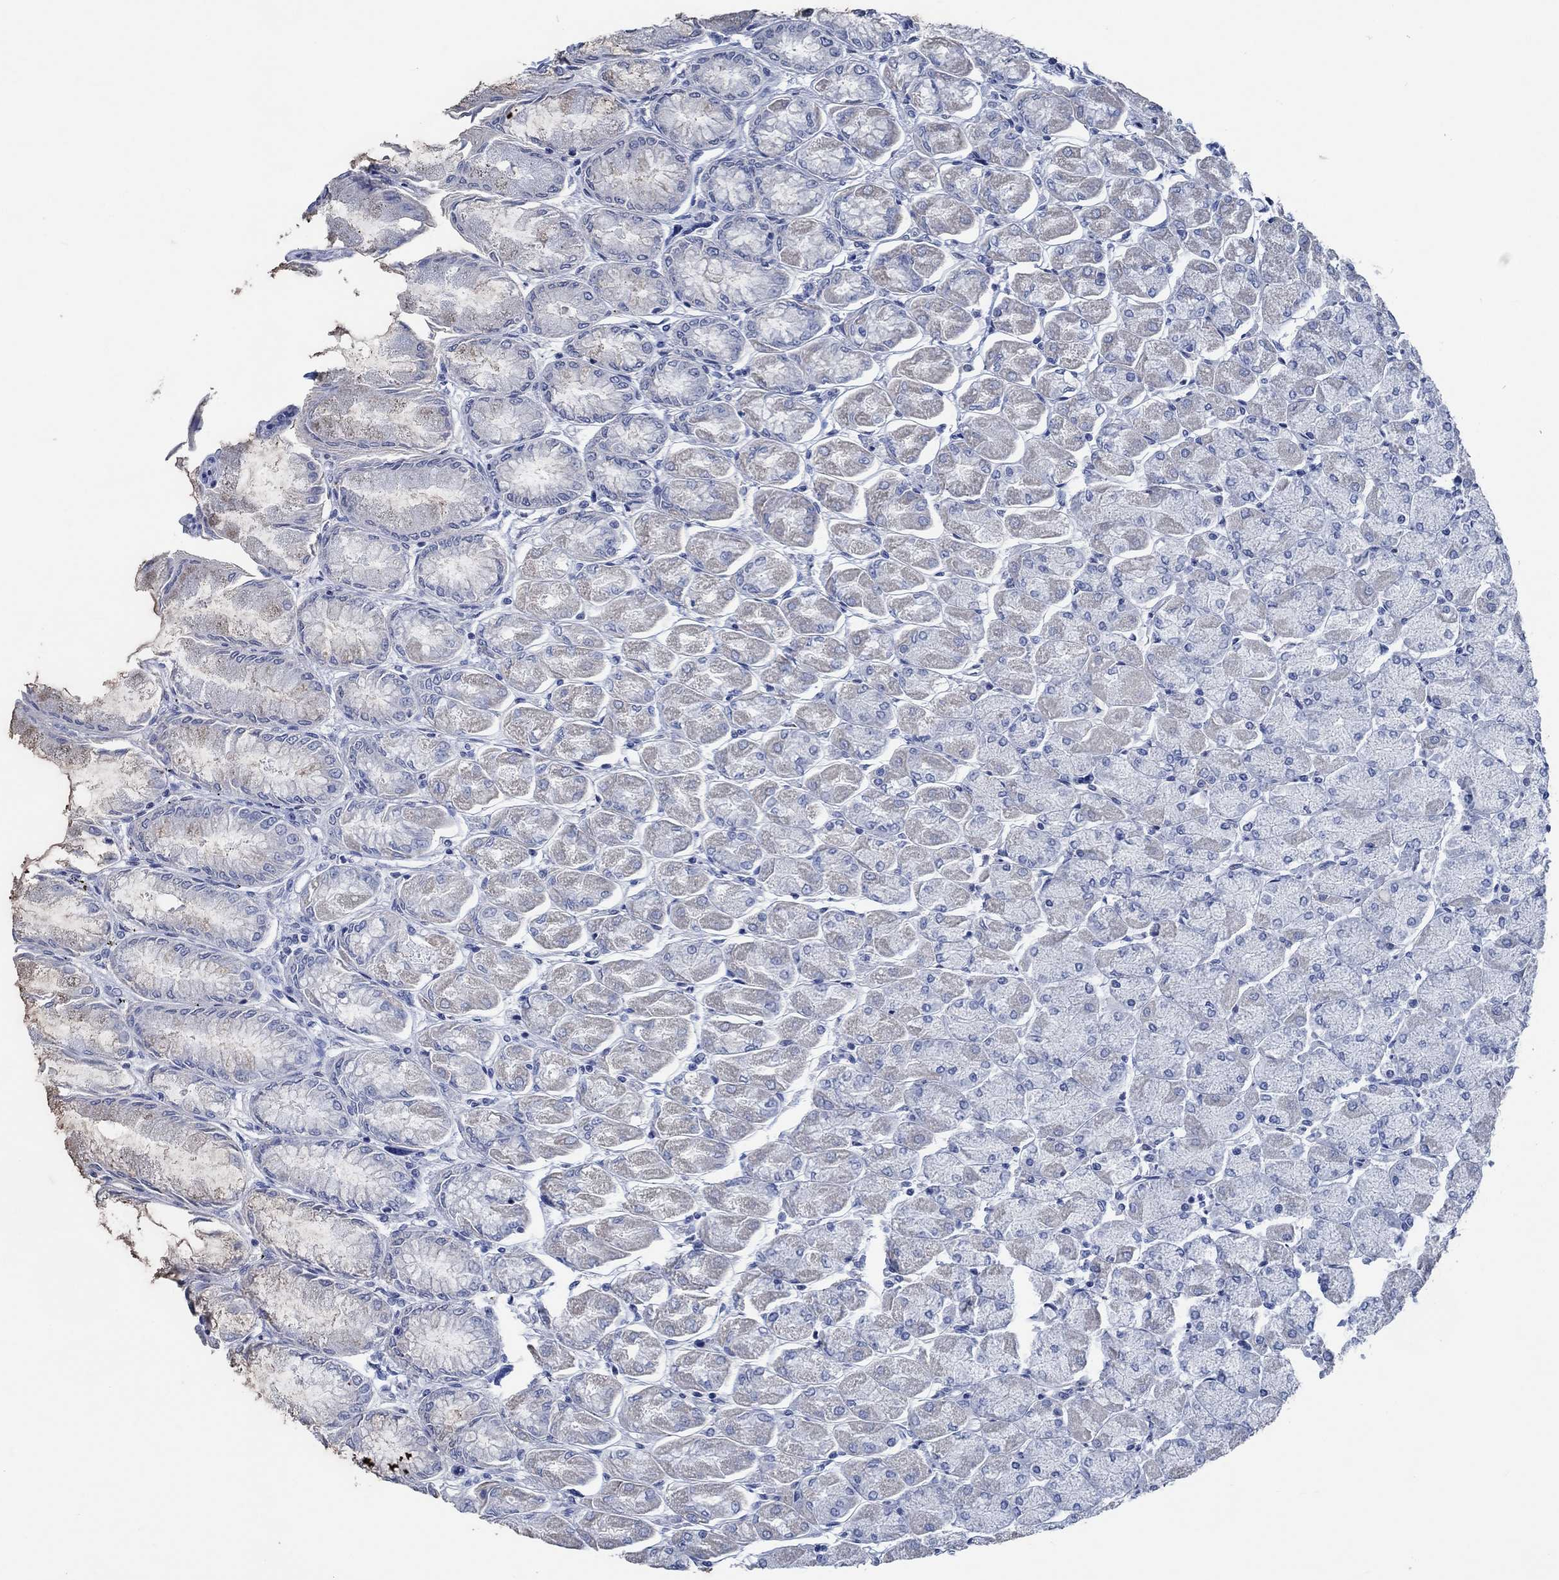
{"staining": {"intensity": "weak", "quantity": "<25%", "location": "cytoplasmic/membranous"}, "tissue": "stomach", "cell_type": "Glandular cells", "image_type": "normal", "snomed": [{"axis": "morphology", "description": "Normal tissue, NOS"}, {"axis": "topography", "description": "Stomach, upper"}], "caption": "DAB (3,3'-diaminobenzidine) immunohistochemical staining of unremarkable stomach shows no significant positivity in glandular cells. (IHC, brightfield microscopy, high magnification).", "gene": "OBSCN", "patient": {"sex": "male", "age": 60}}